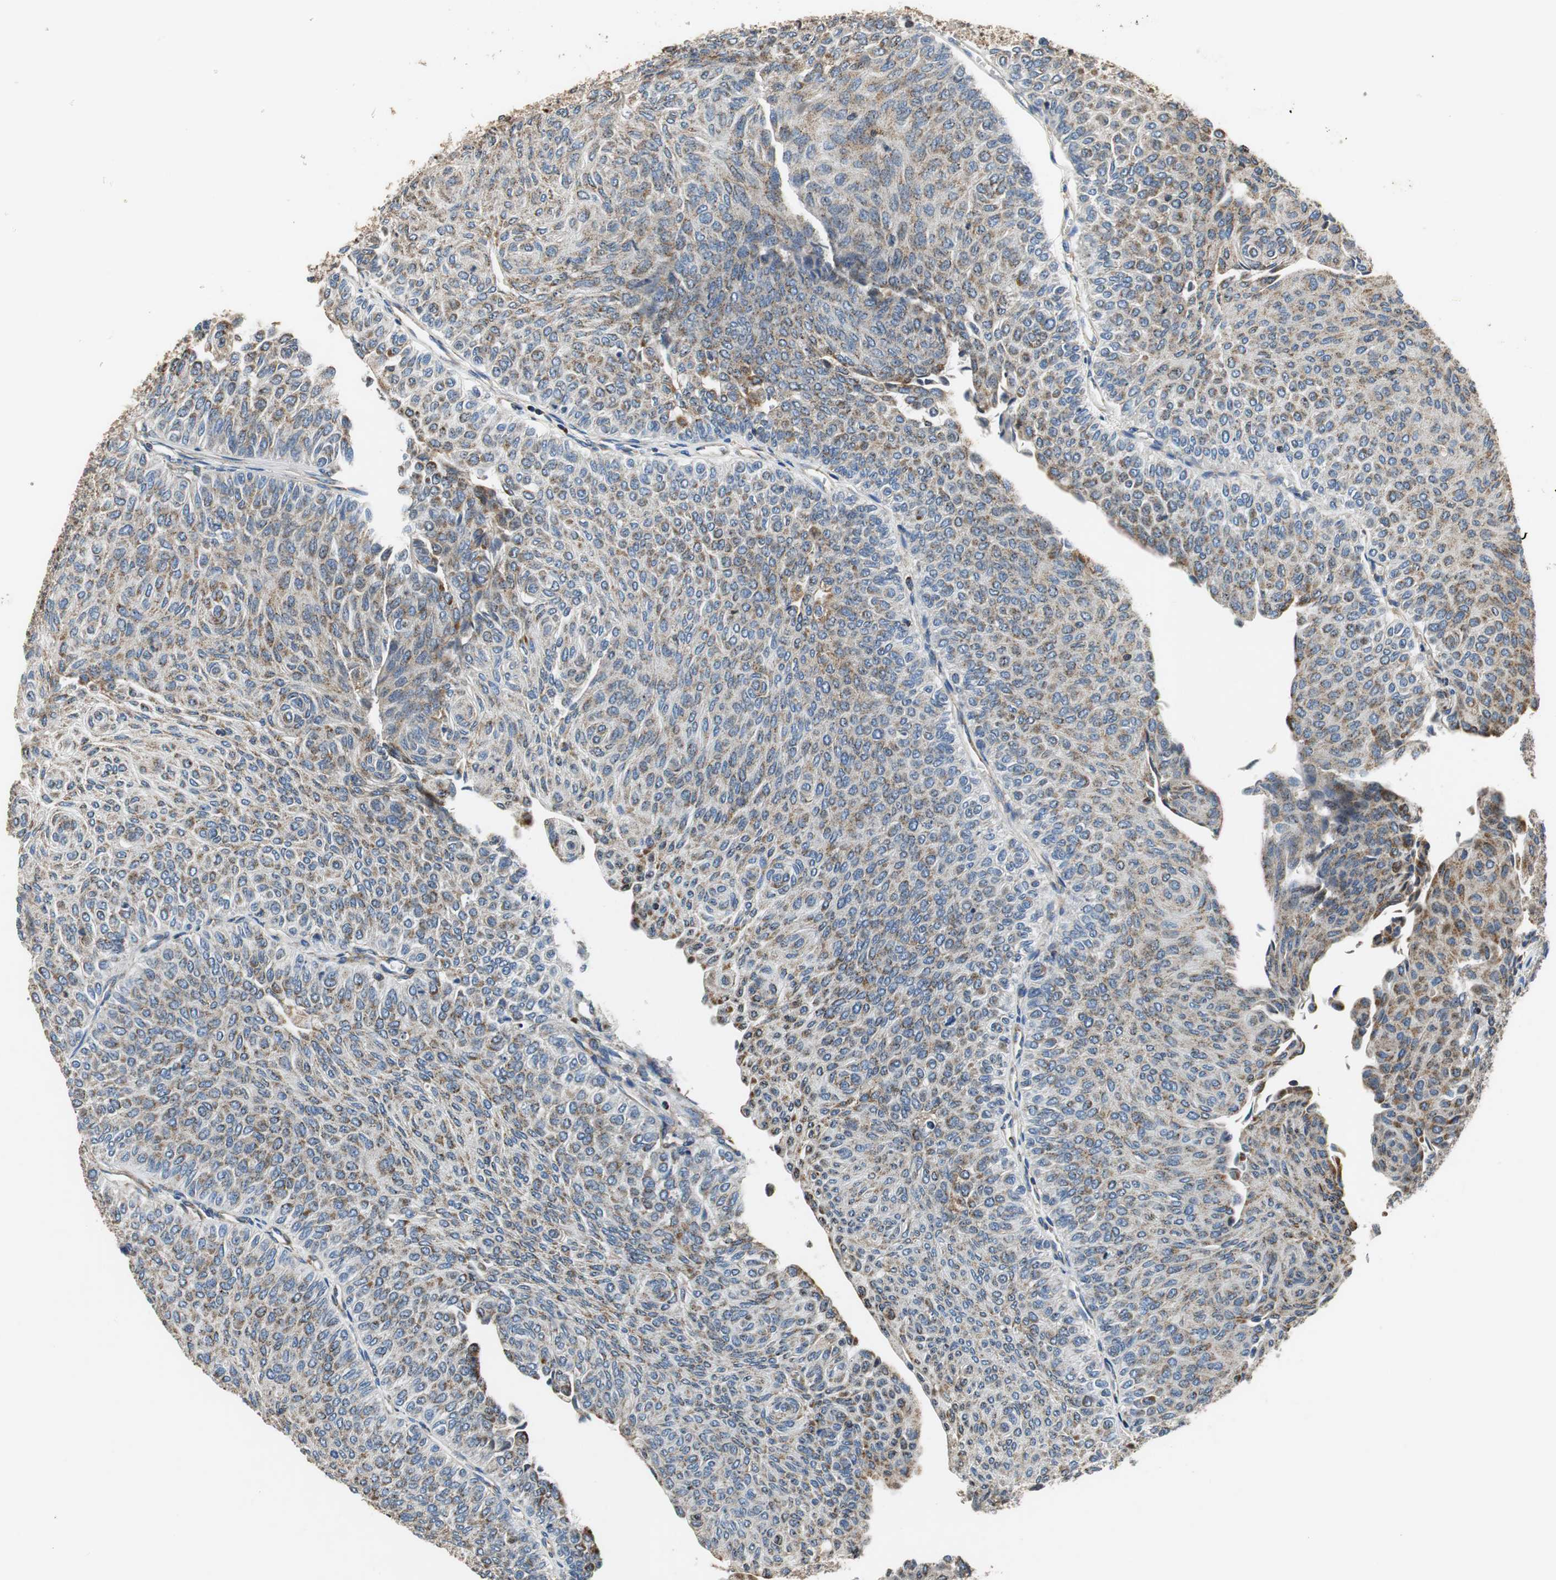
{"staining": {"intensity": "strong", "quantity": "25%-75%", "location": "cytoplasmic/membranous"}, "tissue": "urothelial cancer", "cell_type": "Tumor cells", "image_type": "cancer", "snomed": [{"axis": "morphology", "description": "Urothelial carcinoma, Low grade"}, {"axis": "topography", "description": "Urinary bladder"}], "caption": "The immunohistochemical stain labels strong cytoplasmic/membranous expression in tumor cells of urothelial carcinoma (low-grade) tissue. (Stains: DAB in brown, nuclei in blue, Microscopy: brightfield microscopy at high magnification).", "gene": "GSTK1", "patient": {"sex": "male", "age": 78}}